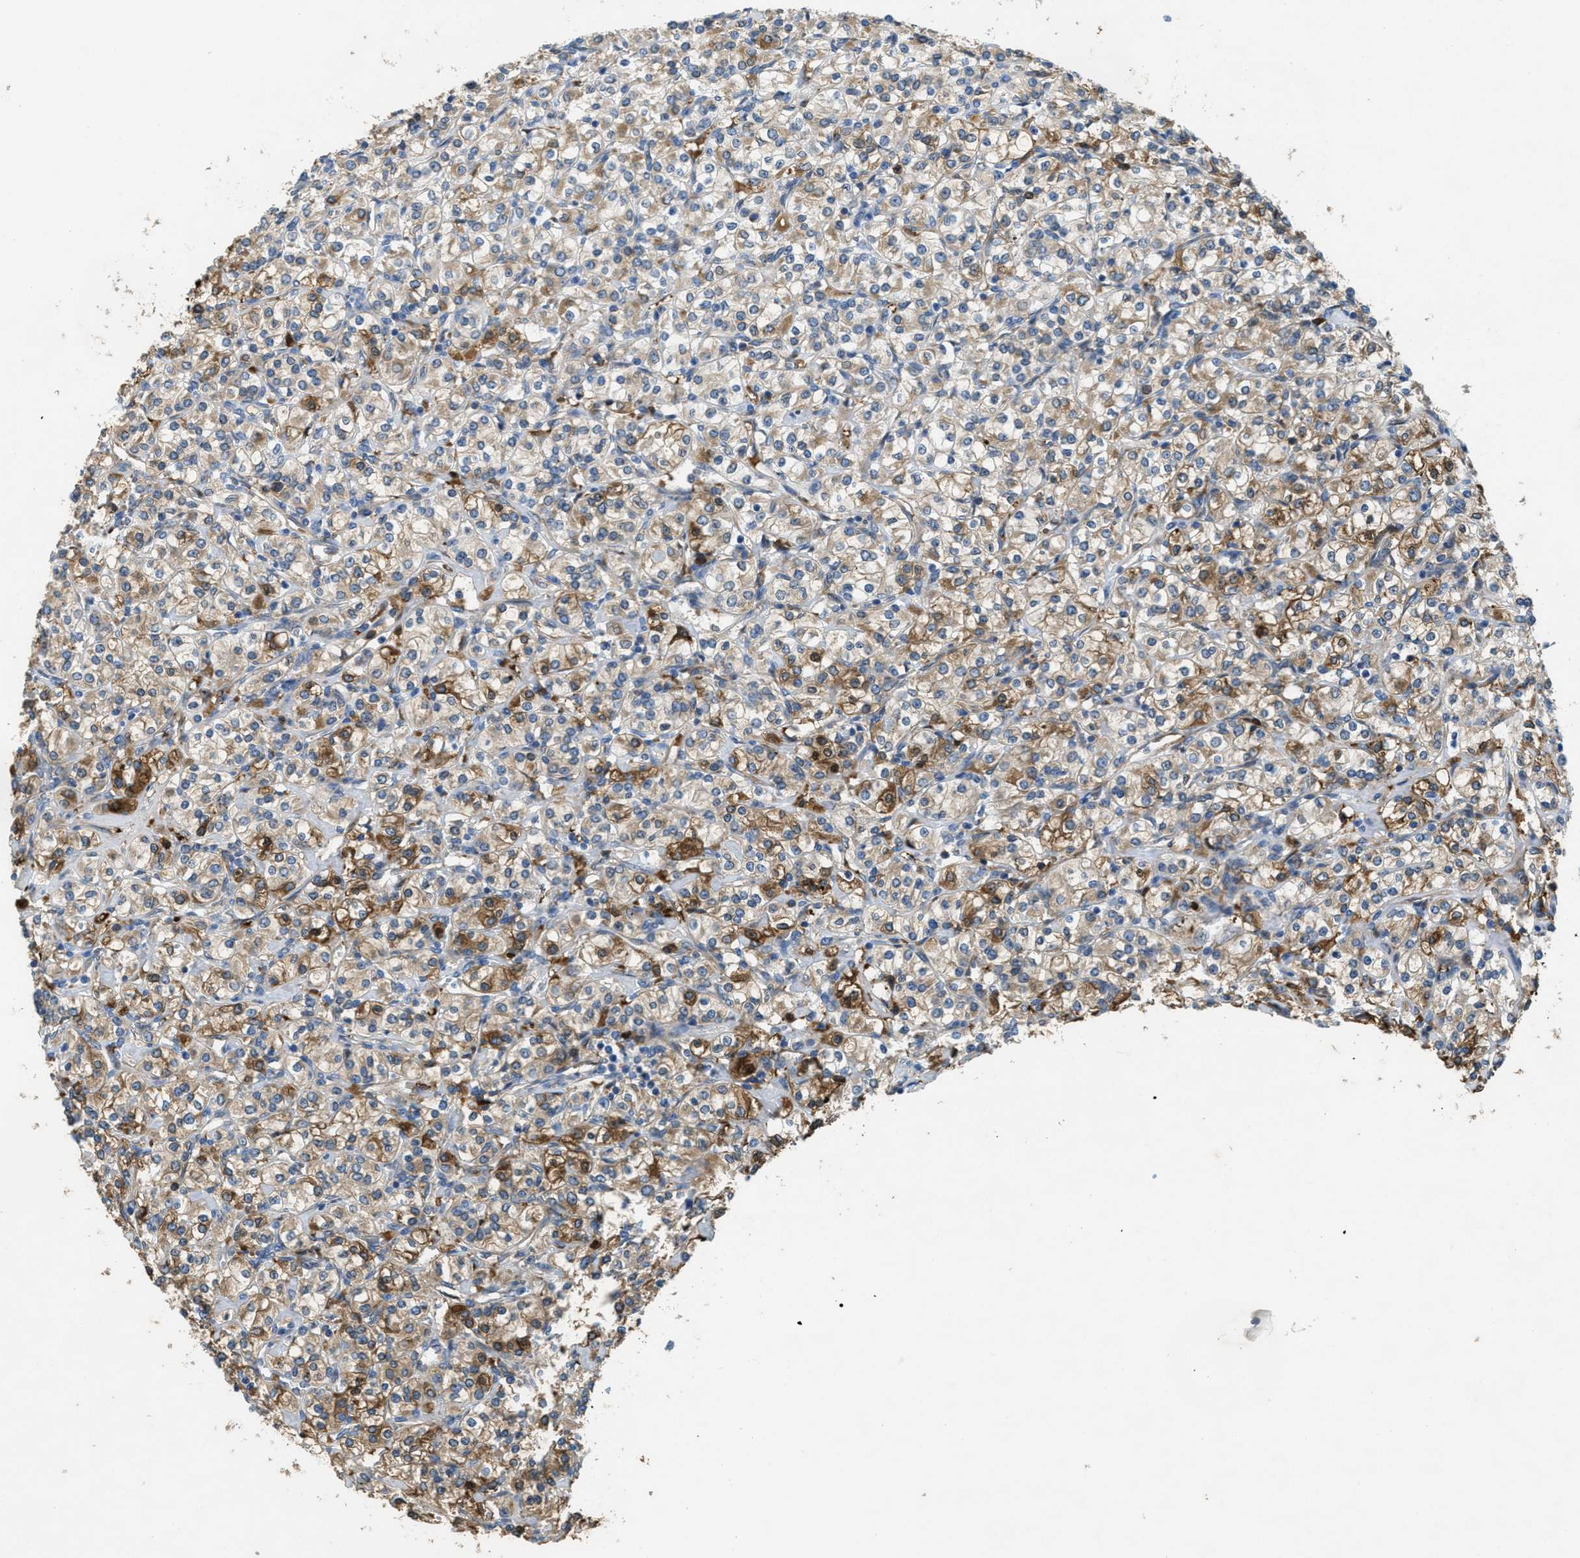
{"staining": {"intensity": "moderate", "quantity": "25%-75%", "location": "cytoplasmic/membranous"}, "tissue": "renal cancer", "cell_type": "Tumor cells", "image_type": "cancer", "snomed": [{"axis": "morphology", "description": "Adenocarcinoma, NOS"}, {"axis": "topography", "description": "Kidney"}], "caption": "This image displays renal adenocarcinoma stained with immunohistochemistry (IHC) to label a protein in brown. The cytoplasmic/membranous of tumor cells show moderate positivity for the protein. Nuclei are counter-stained blue.", "gene": "MPDU1", "patient": {"sex": "male", "age": 77}}